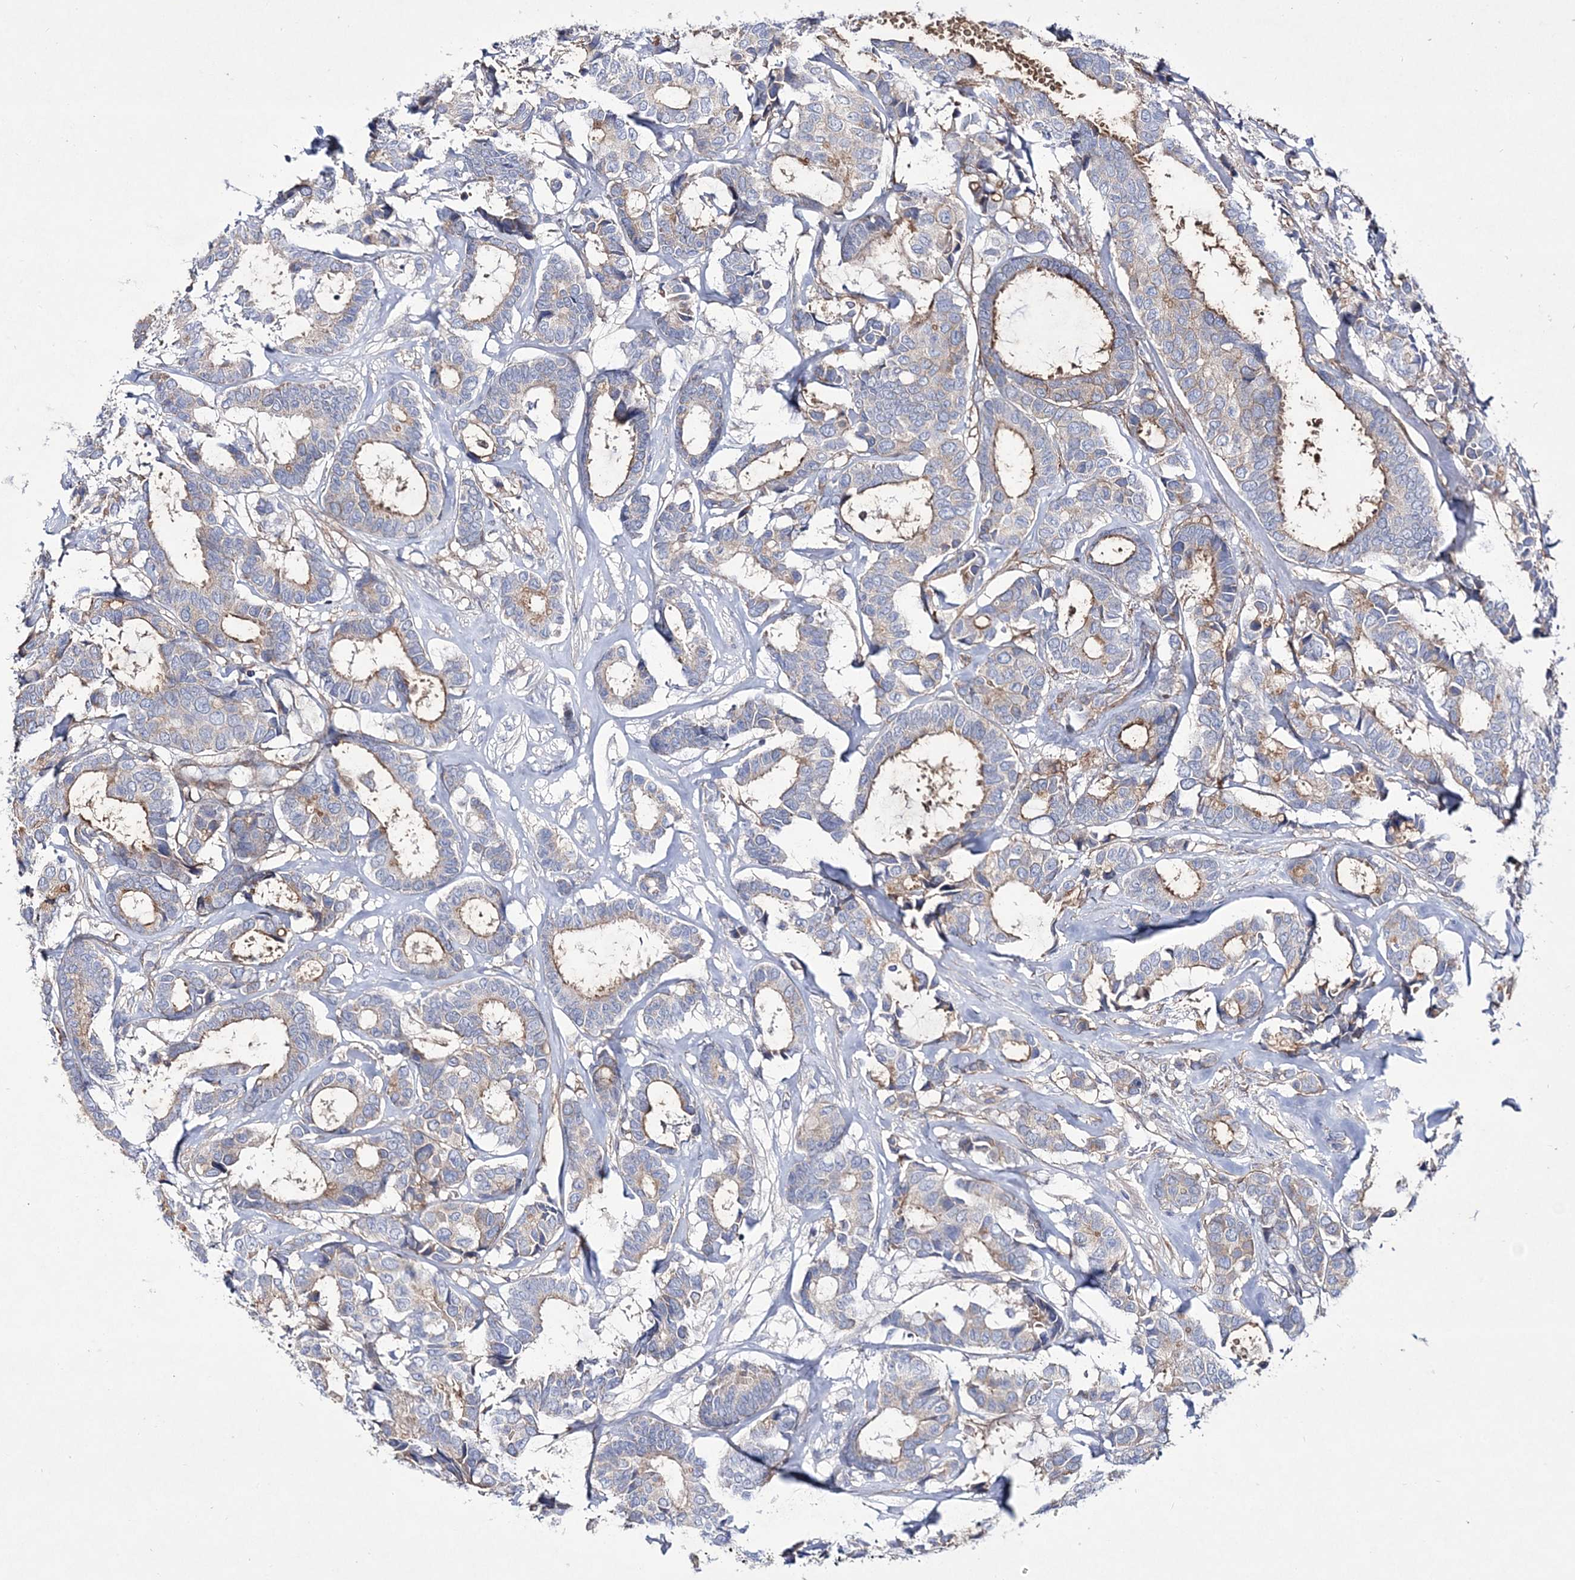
{"staining": {"intensity": "moderate", "quantity": "<25%", "location": "cytoplasmic/membranous"}, "tissue": "breast cancer", "cell_type": "Tumor cells", "image_type": "cancer", "snomed": [{"axis": "morphology", "description": "Duct carcinoma"}, {"axis": "topography", "description": "Breast"}], "caption": "Protein staining of invasive ductal carcinoma (breast) tissue reveals moderate cytoplasmic/membranous staining in about <25% of tumor cells.", "gene": "ANO1", "patient": {"sex": "female", "age": 87}}